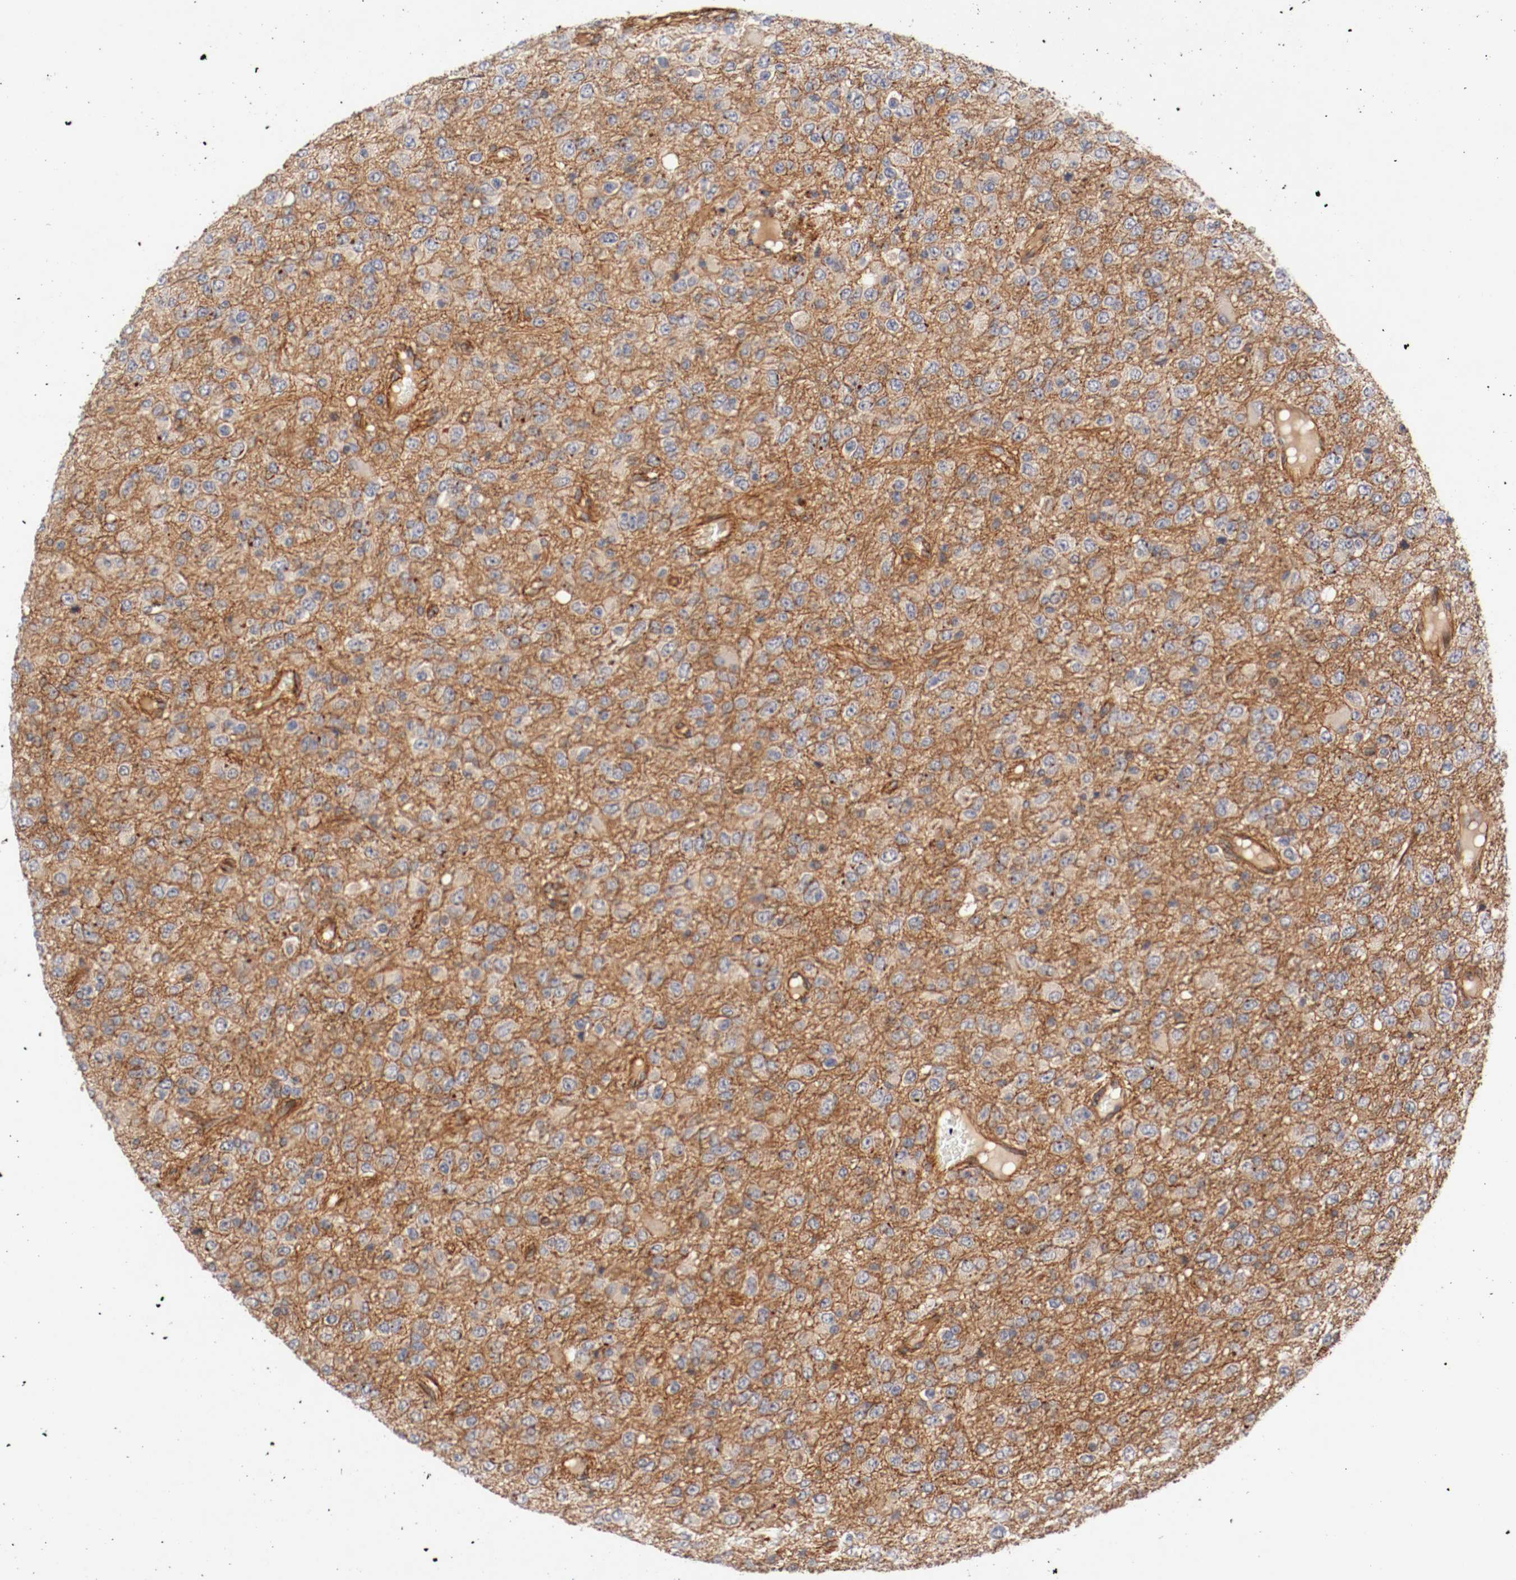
{"staining": {"intensity": "negative", "quantity": "none", "location": "none"}, "tissue": "glioma", "cell_type": "Tumor cells", "image_type": "cancer", "snomed": [{"axis": "morphology", "description": "Glioma, malignant, High grade"}, {"axis": "topography", "description": "pancreas cauda"}], "caption": "Immunohistochemical staining of glioma displays no significant staining in tumor cells.", "gene": "TYK2", "patient": {"sex": "male", "age": 60}}